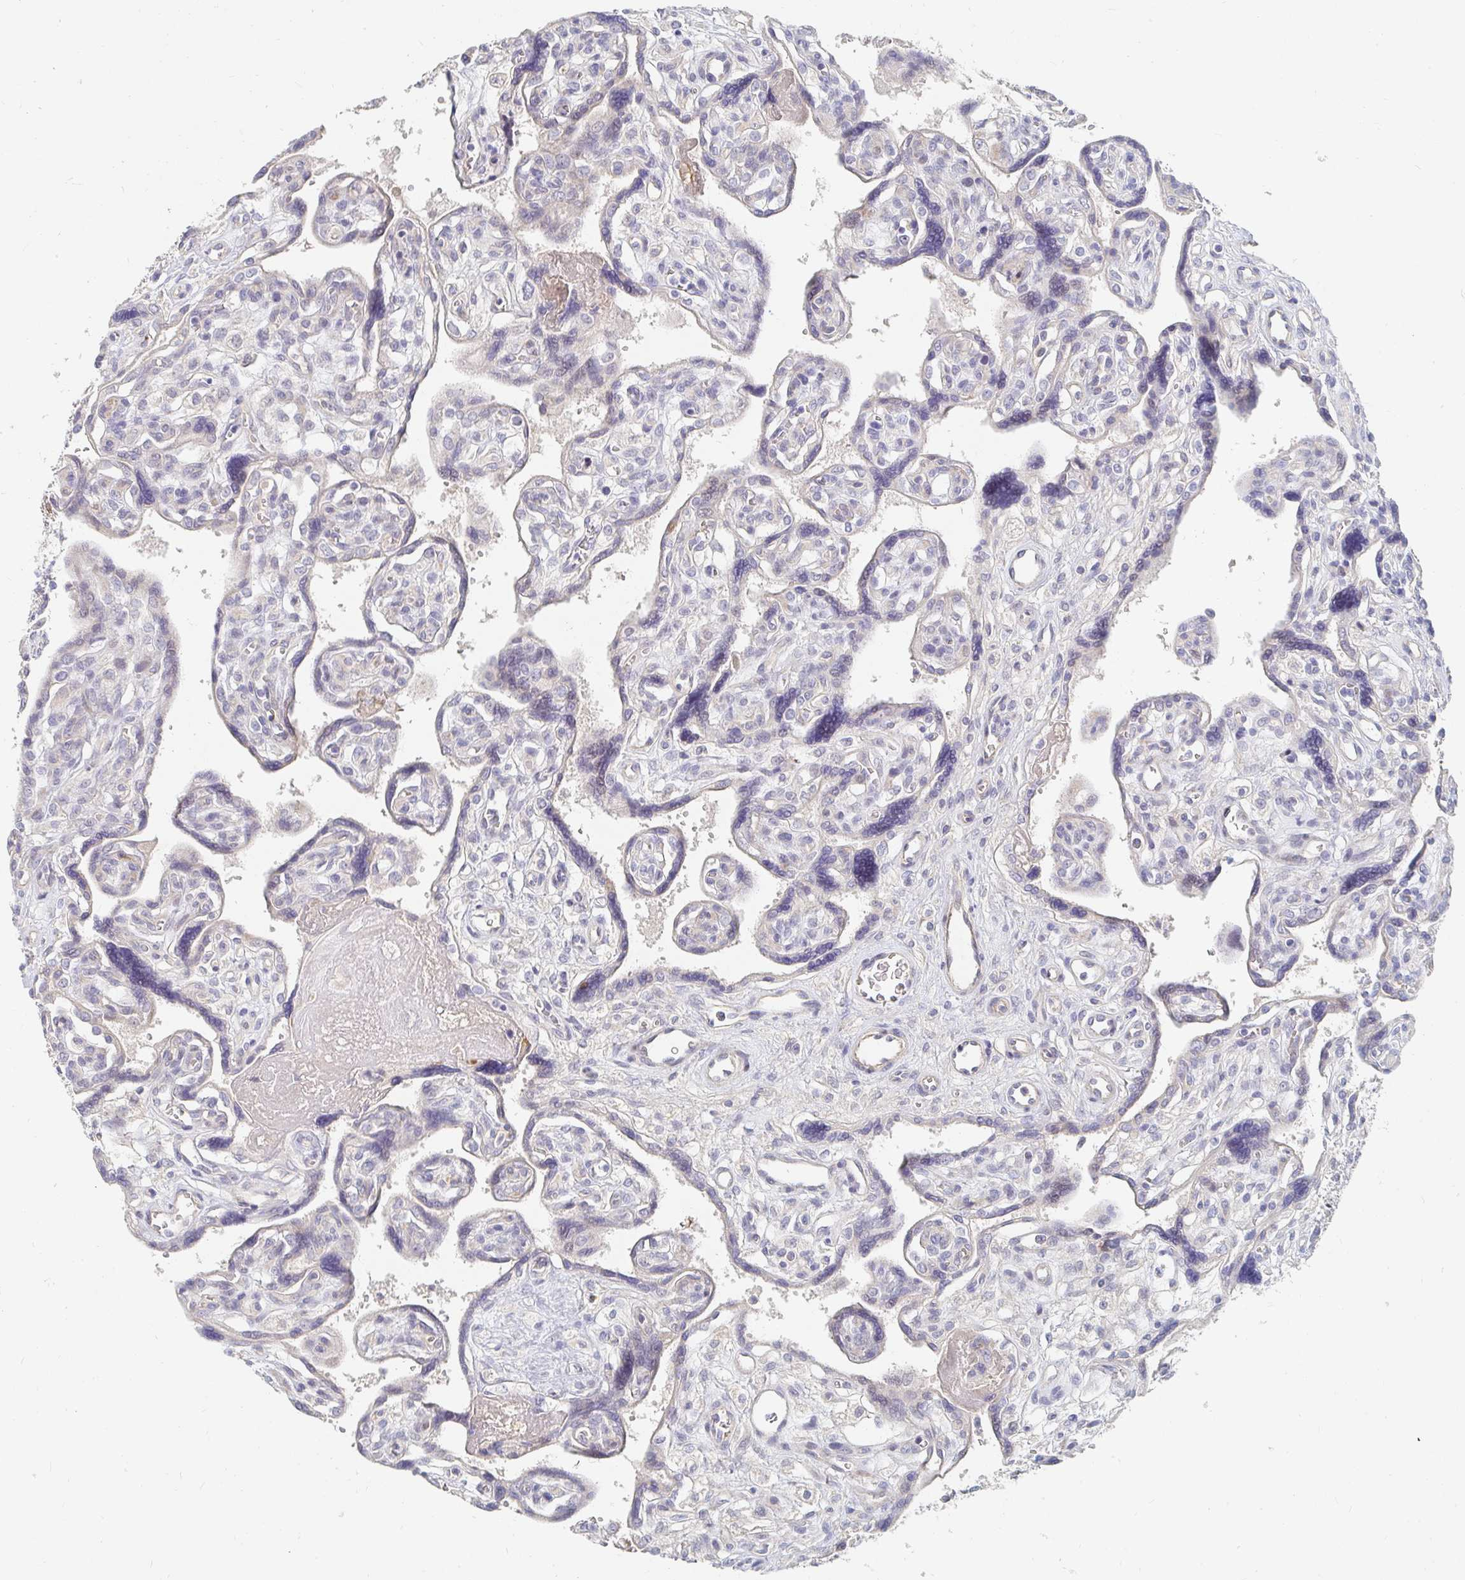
{"staining": {"intensity": "negative", "quantity": "none", "location": "none"}, "tissue": "placenta", "cell_type": "Decidual cells", "image_type": "normal", "snomed": [{"axis": "morphology", "description": "Normal tissue, NOS"}, {"axis": "topography", "description": "Placenta"}], "caption": "Immunohistochemistry of benign placenta displays no staining in decidual cells. Brightfield microscopy of immunohistochemistry stained with DAB (brown) and hematoxylin (blue), captured at high magnification.", "gene": "NME9", "patient": {"sex": "female", "age": 39}}